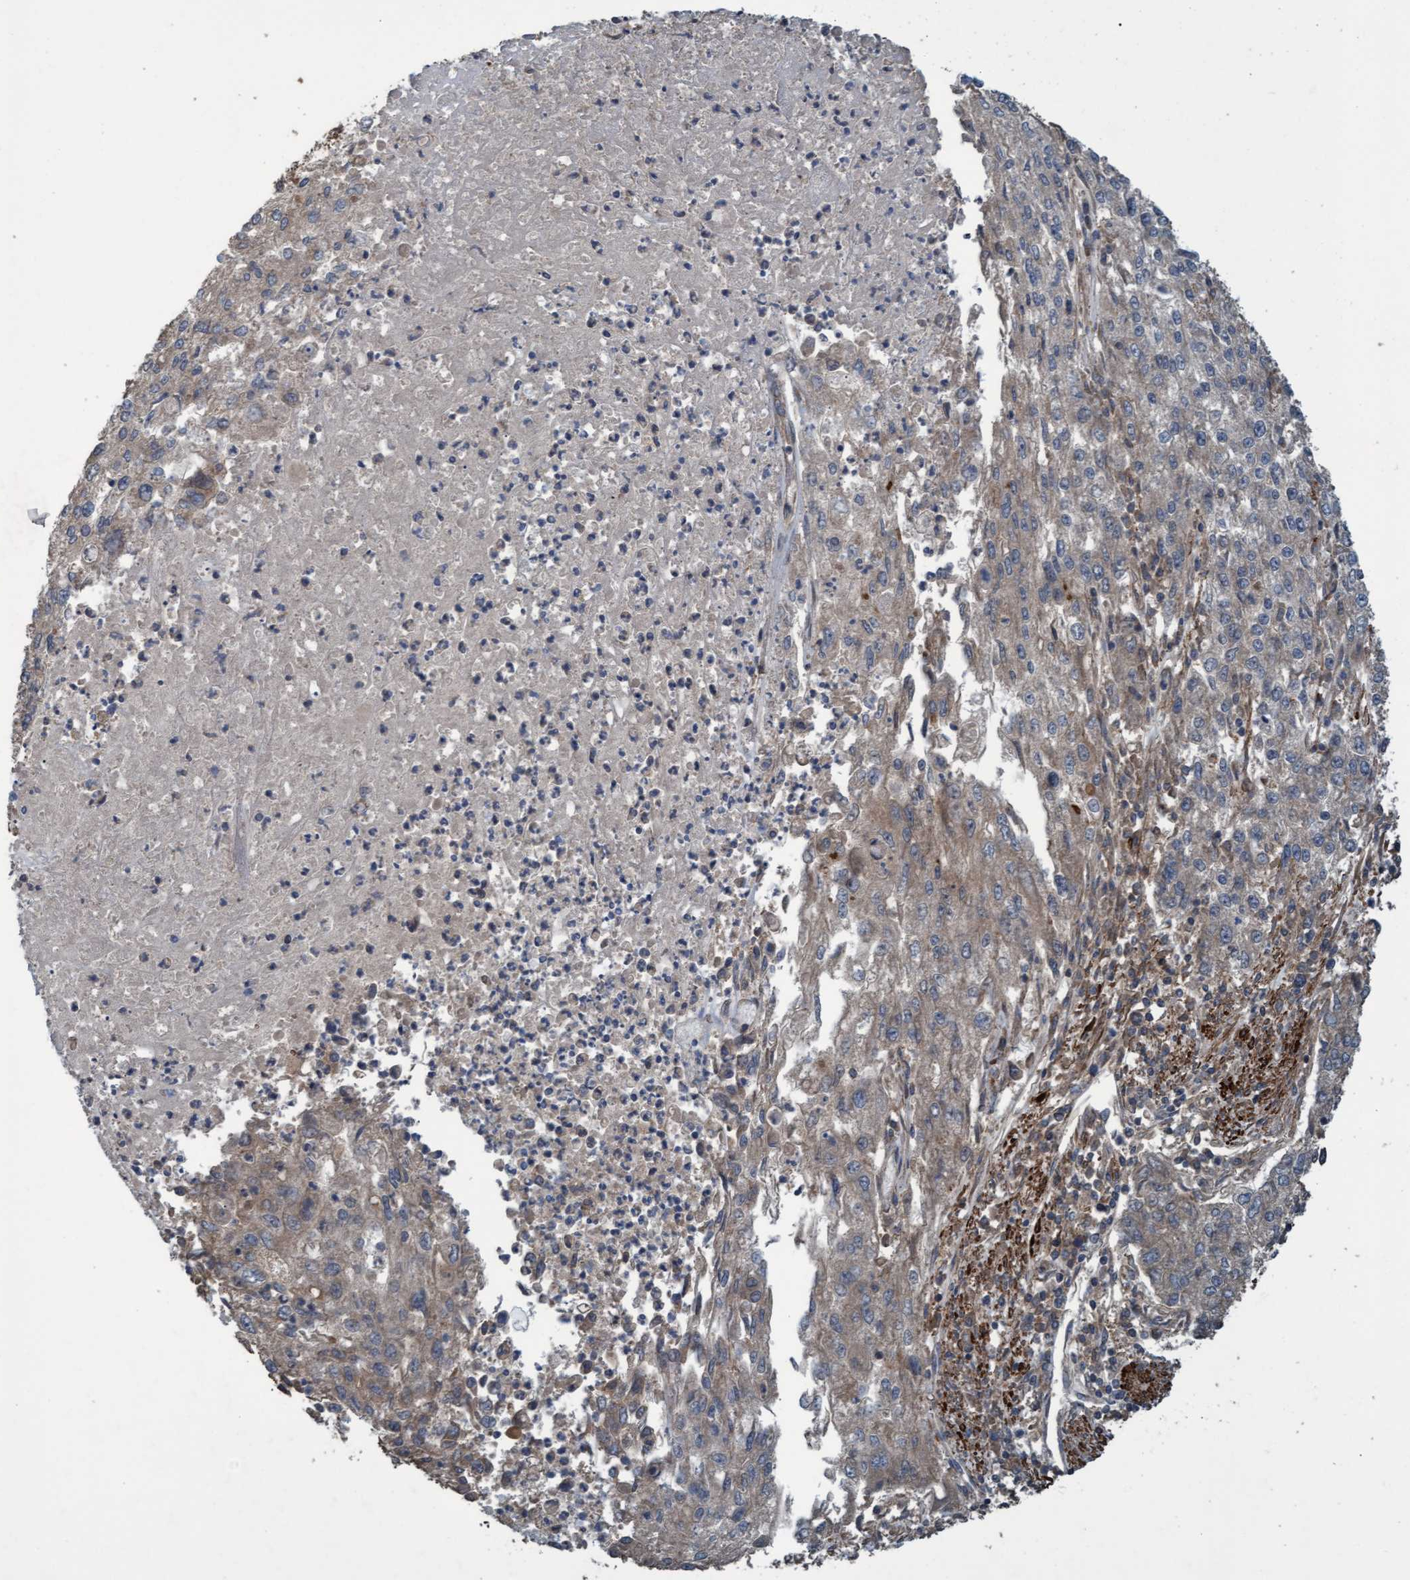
{"staining": {"intensity": "weak", "quantity": "25%-75%", "location": "cytoplasmic/membranous"}, "tissue": "endometrial cancer", "cell_type": "Tumor cells", "image_type": "cancer", "snomed": [{"axis": "morphology", "description": "Adenocarcinoma, NOS"}, {"axis": "topography", "description": "Endometrium"}], "caption": "Brown immunohistochemical staining in human endometrial cancer demonstrates weak cytoplasmic/membranous staining in about 25%-75% of tumor cells.", "gene": "GGT6", "patient": {"sex": "female", "age": 49}}